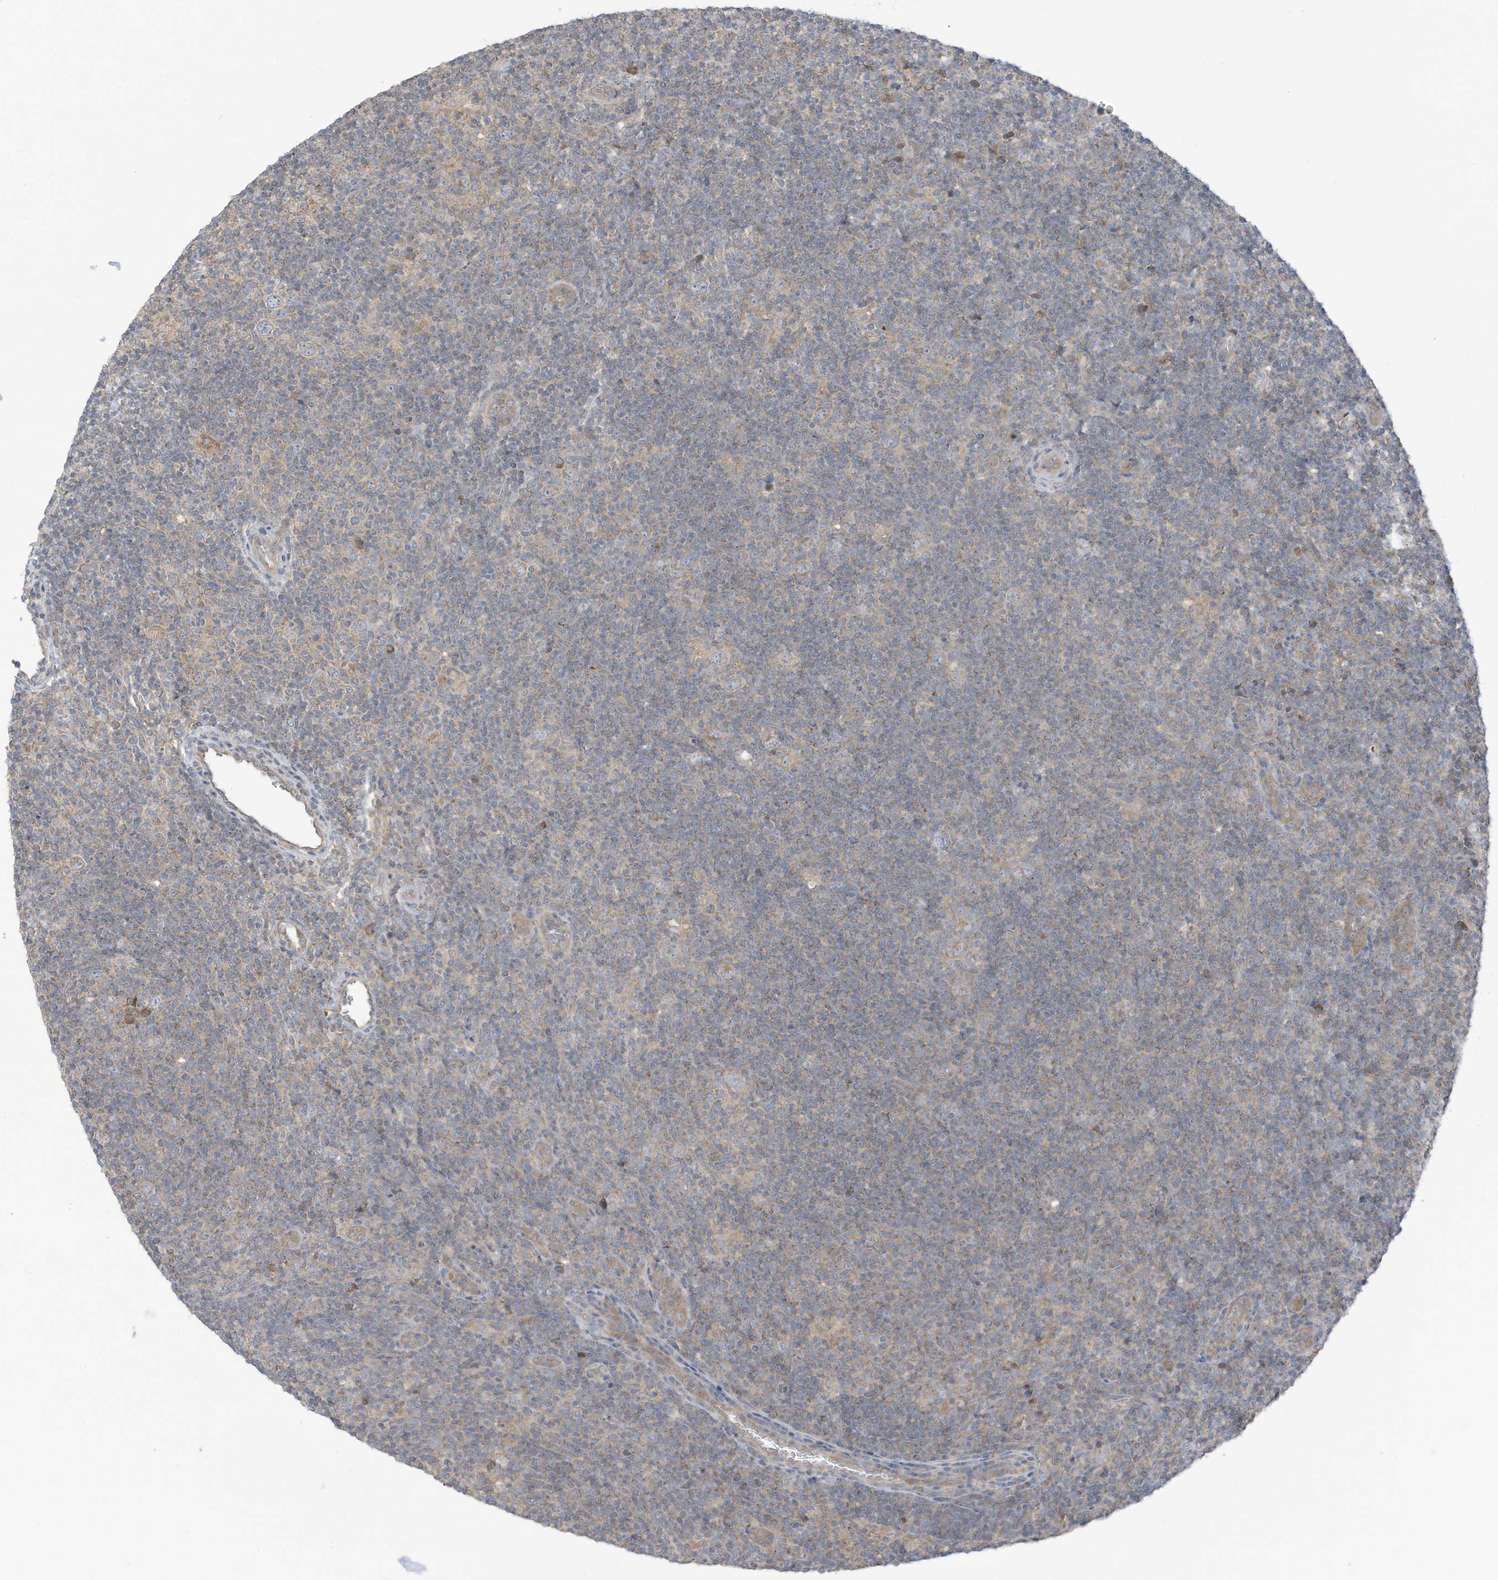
{"staining": {"intensity": "negative", "quantity": "none", "location": "none"}, "tissue": "lymphoma", "cell_type": "Tumor cells", "image_type": "cancer", "snomed": [{"axis": "morphology", "description": "Hodgkin's disease, NOS"}, {"axis": "topography", "description": "Lymph node"}], "caption": "High power microscopy image of an IHC histopathology image of Hodgkin's disease, revealing no significant expression in tumor cells.", "gene": "LRRN2", "patient": {"sex": "female", "age": 57}}